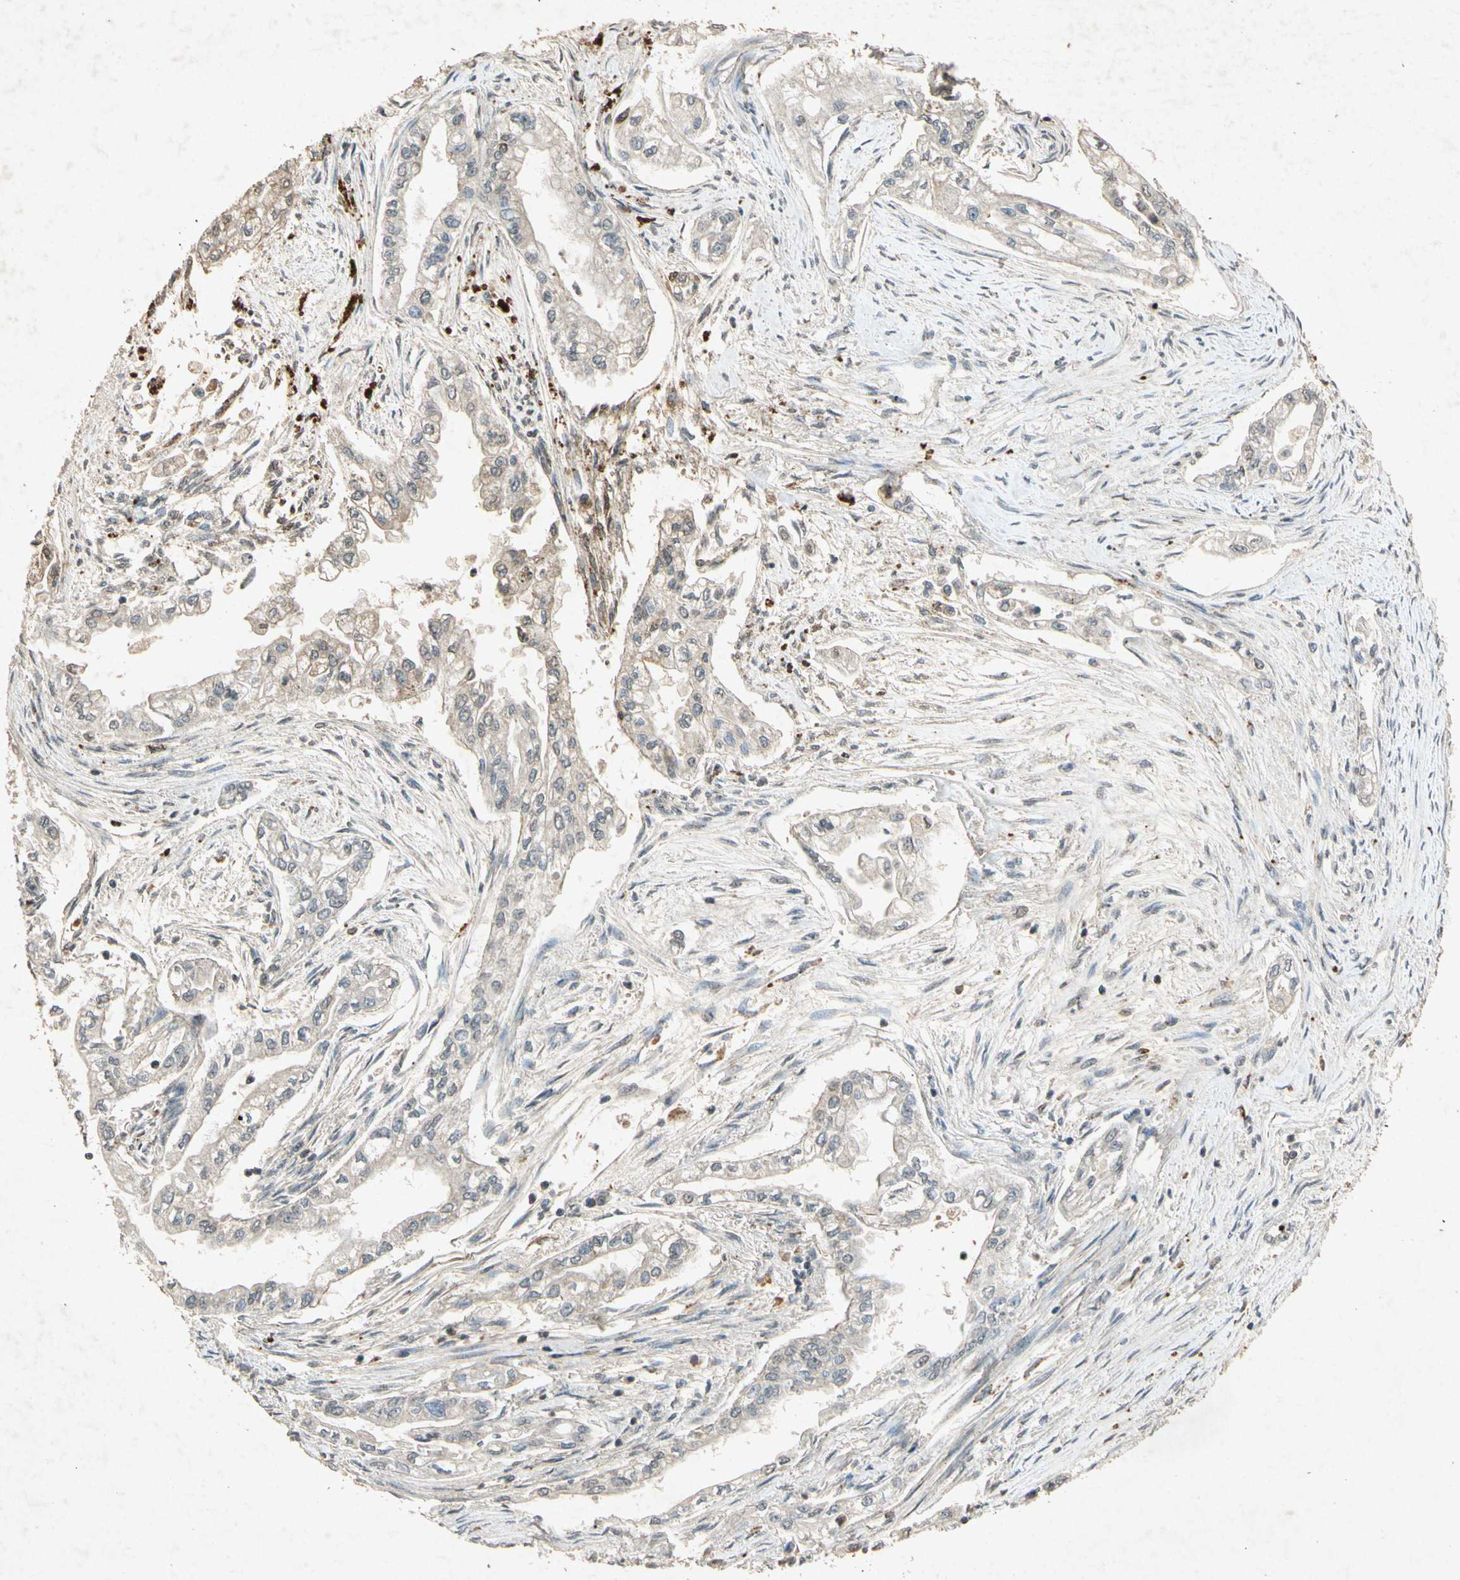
{"staining": {"intensity": "weak", "quantity": ">75%", "location": "cytoplasmic/membranous"}, "tissue": "pancreatic cancer", "cell_type": "Tumor cells", "image_type": "cancer", "snomed": [{"axis": "morphology", "description": "Normal tissue, NOS"}, {"axis": "topography", "description": "Pancreas"}], "caption": "Tumor cells exhibit low levels of weak cytoplasmic/membranous expression in about >75% of cells in pancreatic cancer. The protein is shown in brown color, while the nuclei are stained blue.", "gene": "MSRB1", "patient": {"sex": "male", "age": 42}}